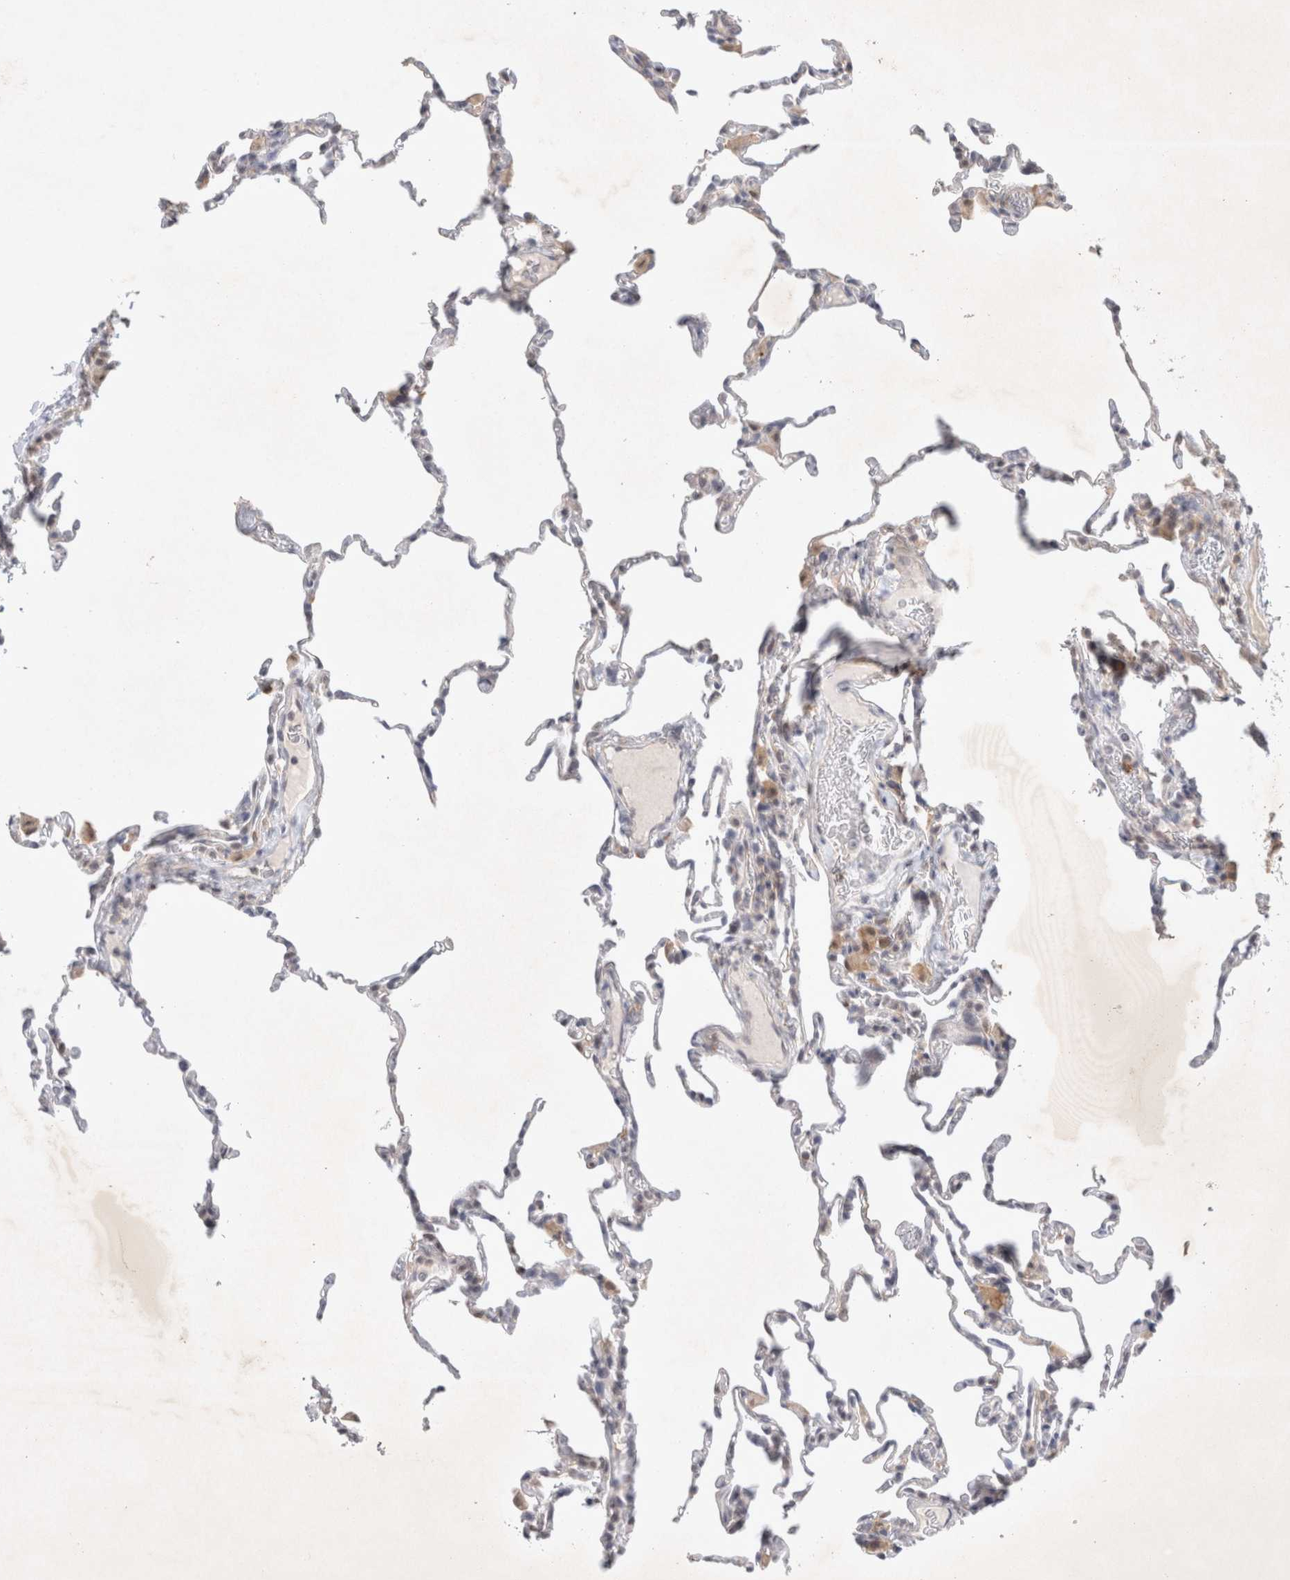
{"staining": {"intensity": "negative", "quantity": "none", "location": "none"}, "tissue": "lung", "cell_type": "Alveolar cells", "image_type": "normal", "snomed": [{"axis": "morphology", "description": "Normal tissue, NOS"}, {"axis": "topography", "description": "Lung"}], "caption": "Photomicrograph shows no significant protein positivity in alveolar cells of benign lung.", "gene": "FBXO42", "patient": {"sex": "male", "age": 20}}